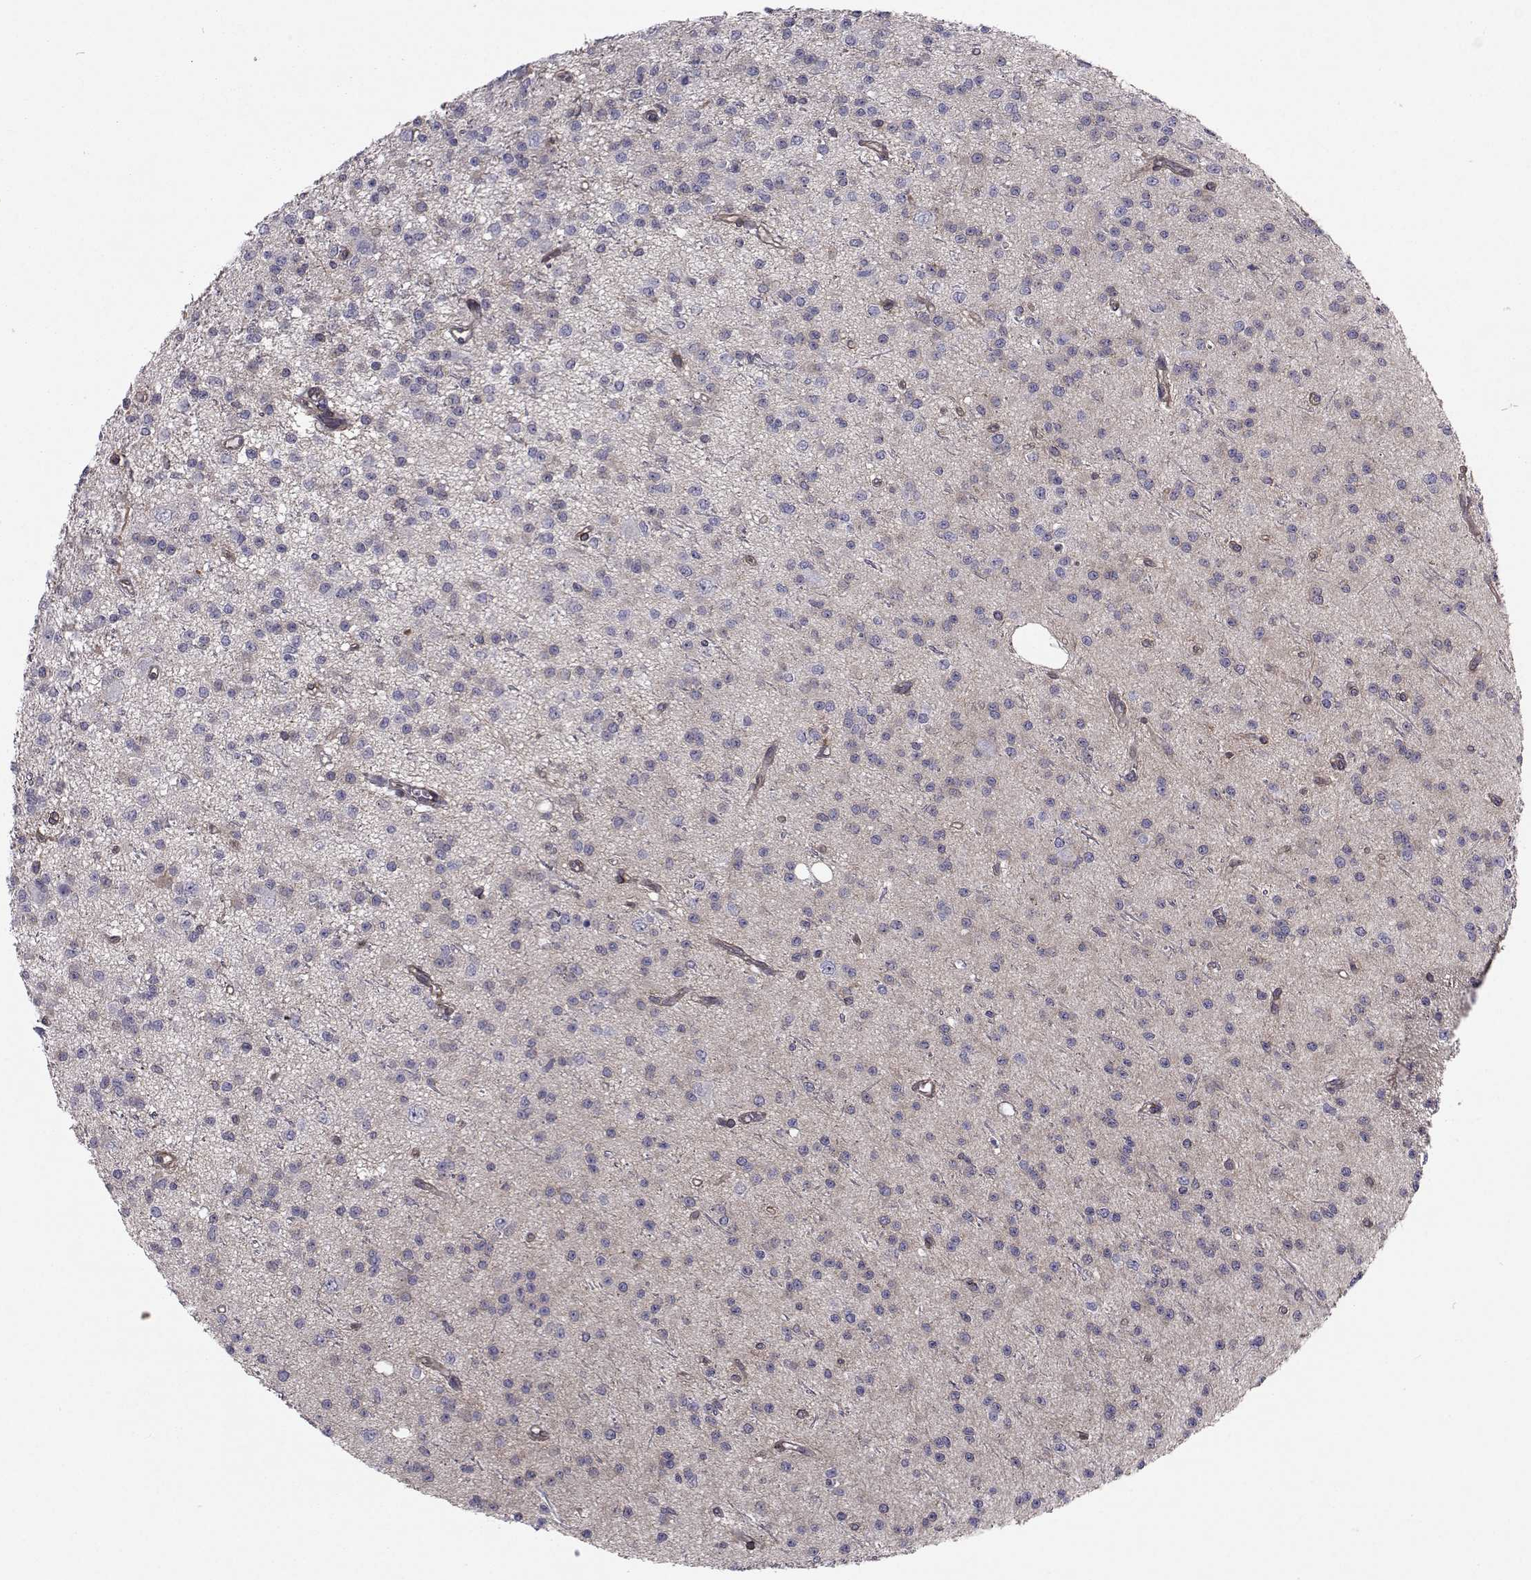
{"staining": {"intensity": "negative", "quantity": "none", "location": "none"}, "tissue": "glioma", "cell_type": "Tumor cells", "image_type": "cancer", "snomed": [{"axis": "morphology", "description": "Glioma, malignant, Low grade"}, {"axis": "topography", "description": "Brain"}], "caption": "Tumor cells are negative for protein expression in human malignant glioma (low-grade).", "gene": "TRIP10", "patient": {"sex": "male", "age": 27}}